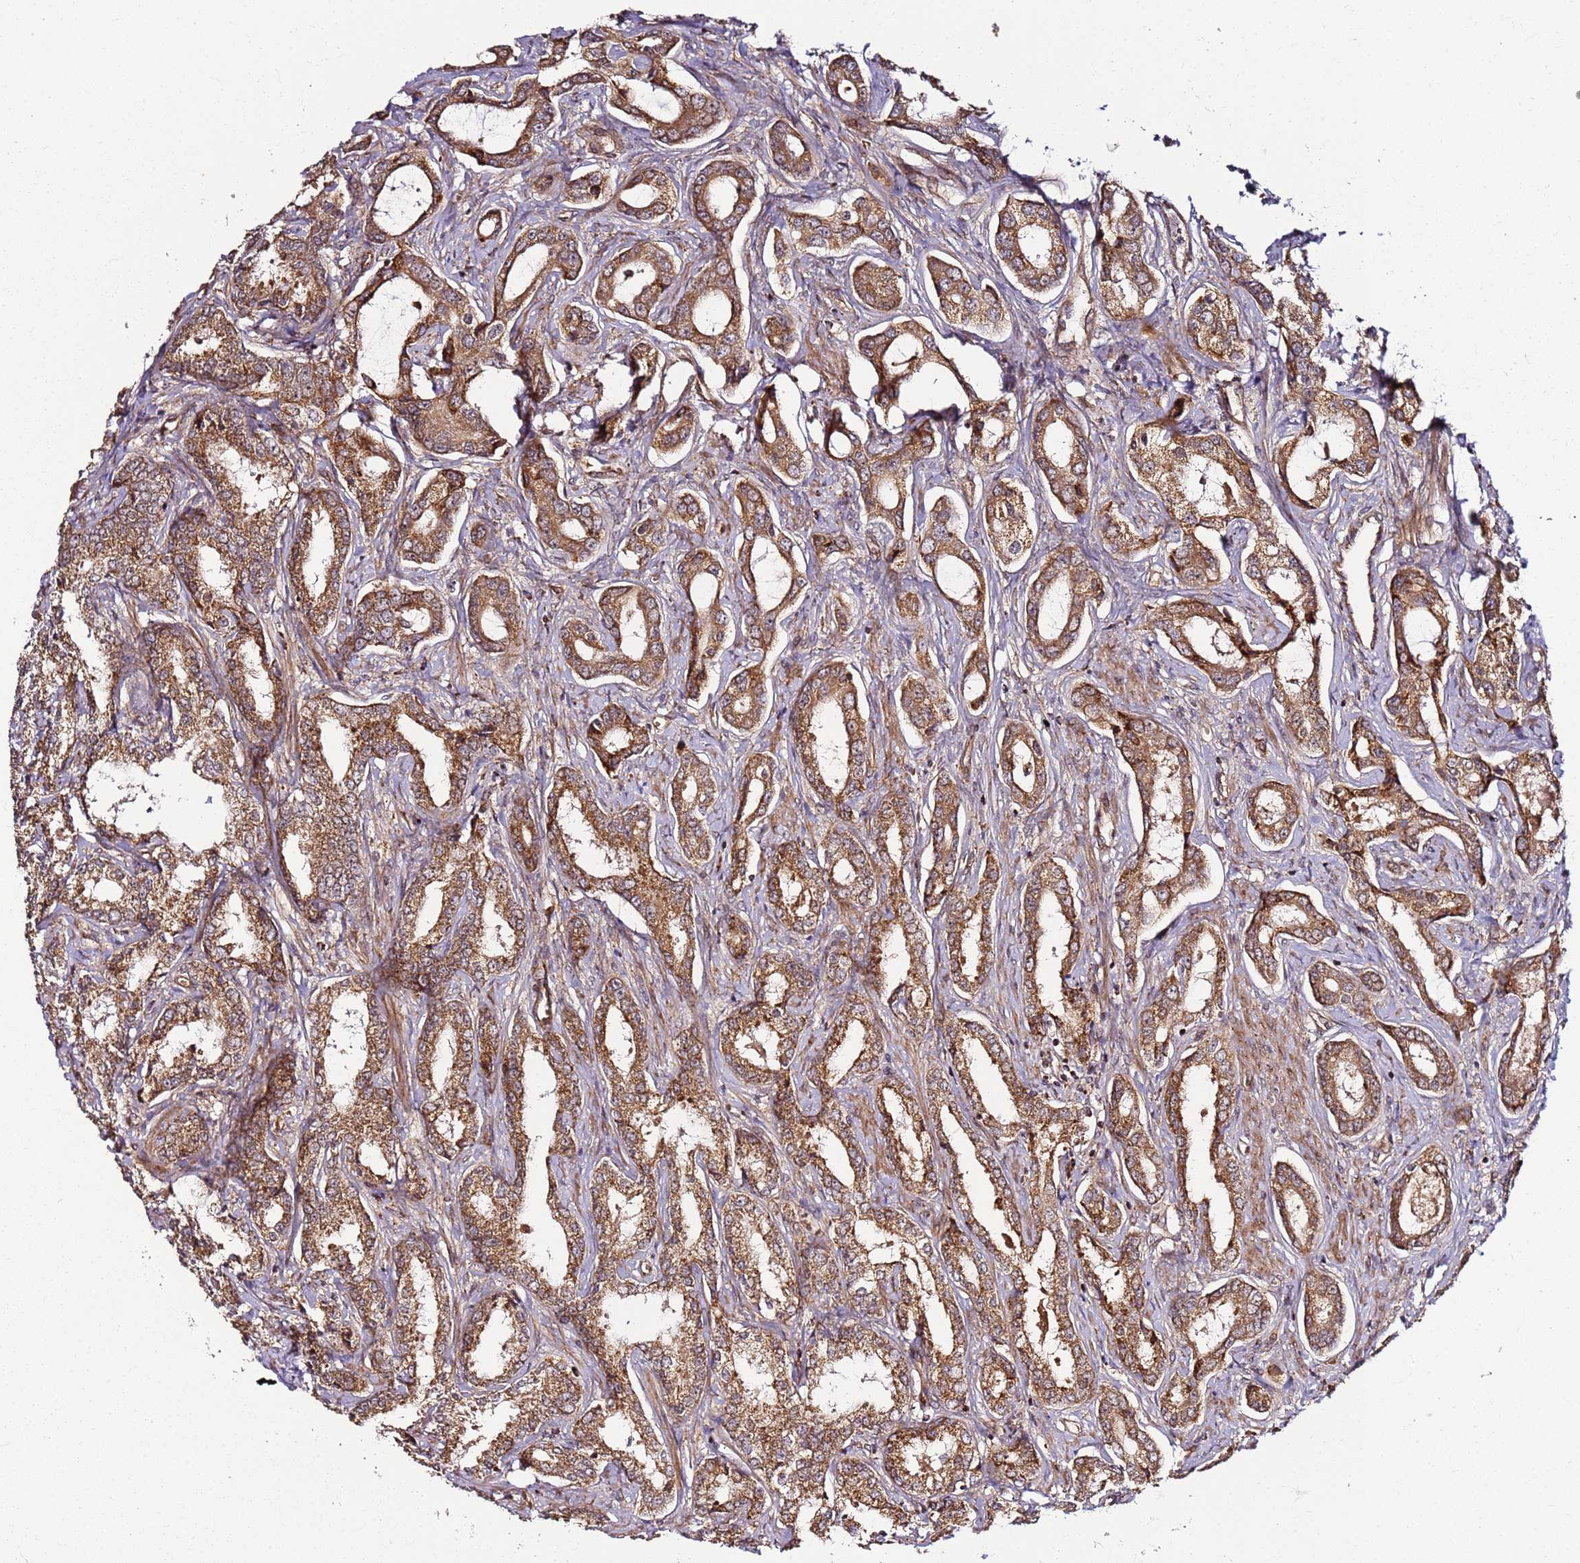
{"staining": {"intensity": "strong", "quantity": ">75%", "location": "cytoplasmic/membranous"}, "tissue": "prostate cancer", "cell_type": "Tumor cells", "image_type": "cancer", "snomed": [{"axis": "morphology", "description": "Adenocarcinoma, Low grade"}, {"axis": "topography", "description": "Prostate"}], "caption": "Immunohistochemical staining of human prostate adenocarcinoma (low-grade) reveals high levels of strong cytoplasmic/membranous protein expression in approximately >75% of tumor cells.", "gene": "TM2D2", "patient": {"sex": "male", "age": 68}}